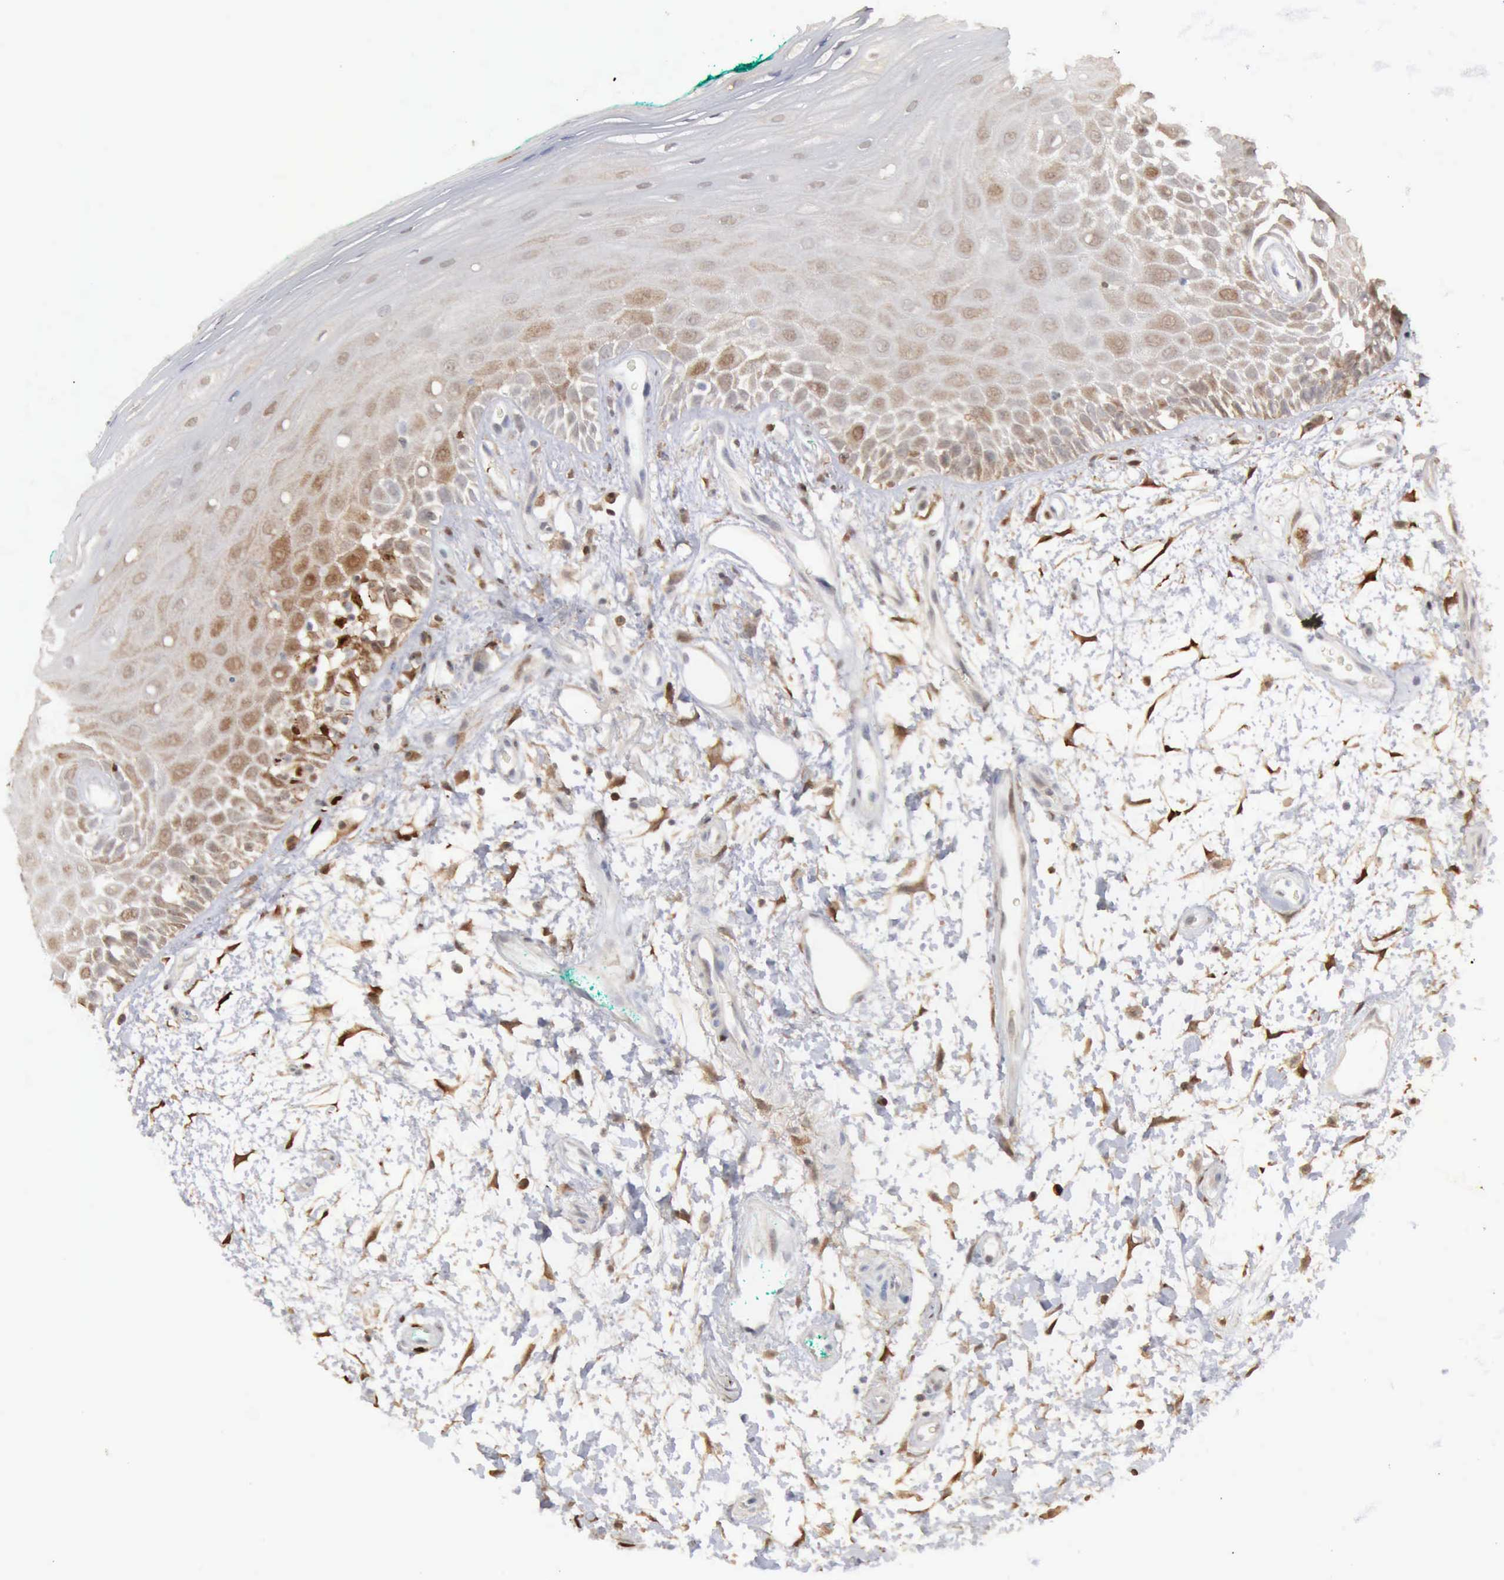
{"staining": {"intensity": "weak", "quantity": "<25%", "location": "nuclear"}, "tissue": "oral mucosa", "cell_type": "Squamous epithelial cells", "image_type": "normal", "snomed": [{"axis": "morphology", "description": "Normal tissue, NOS"}, {"axis": "morphology", "description": "Squamous cell carcinoma, NOS"}, {"axis": "topography", "description": "Skeletal muscle"}, {"axis": "topography", "description": "Oral tissue"}, {"axis": "topography", "description": "Head-Neck"}], "caption": "Human oral mucosa stained for a protein using immunohistochemistry reveals no expression in squamous epithelial cells.", "gene": "STAT1", "patient": {"sex": "female", "age": 84}}